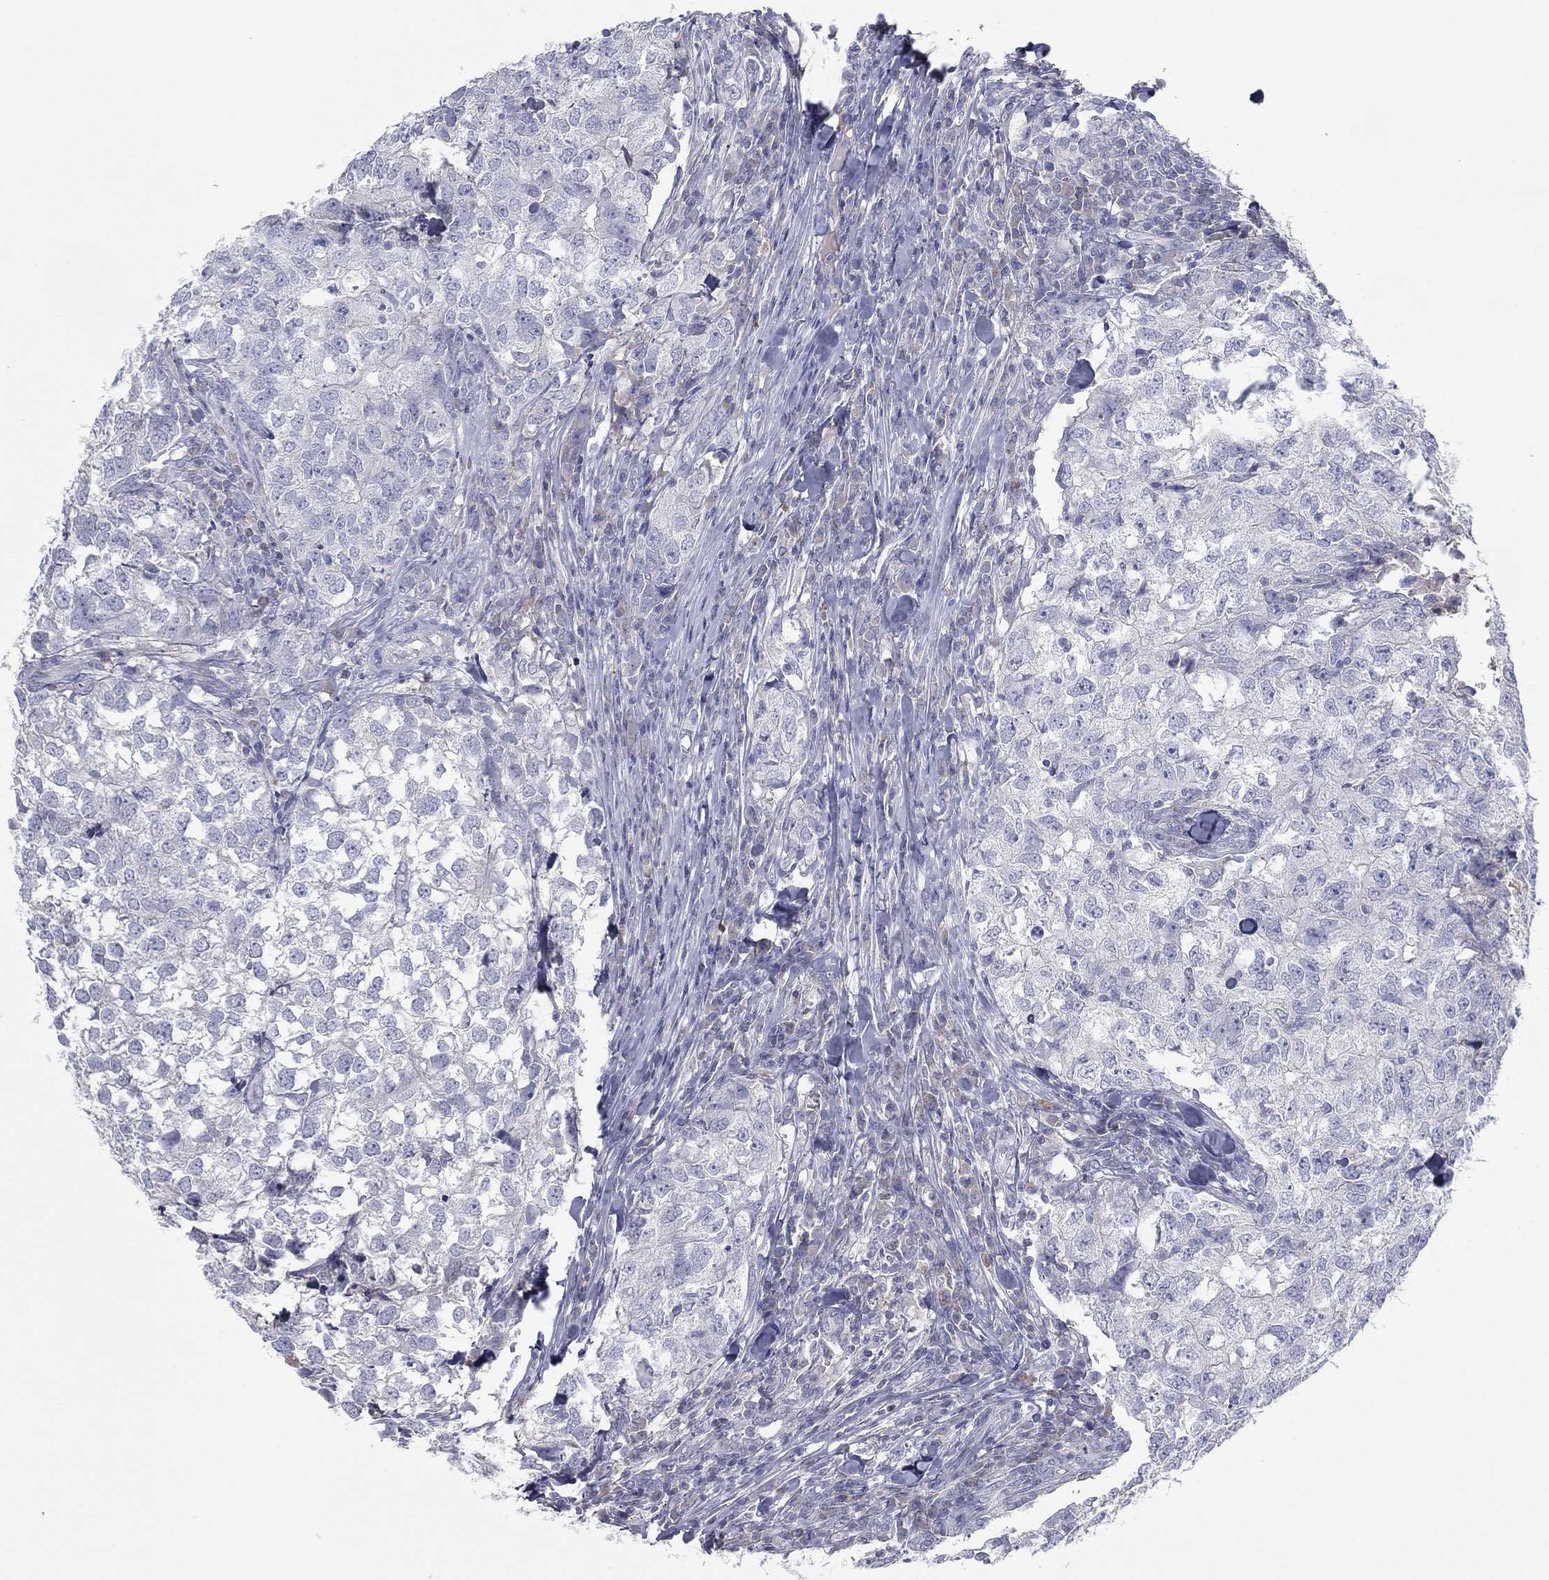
{"staining": {"intensity": "negative", "quantity": "none", "location": "none"}, "tissue": "breast cancer", "cell_type": "Tumor cells", "image_type": "cancer", "snomed": [{"axis": "morphology", "description": "Duct carcinoma"}, {"axis": "topography", "description": "Breast"}], "caption": "Immunohistochemical staining of human breast cancer demonstrates no significant expression in tumor cells.", "gene": "CPT1B", "patient": {"sex": "female", "age": 30}}